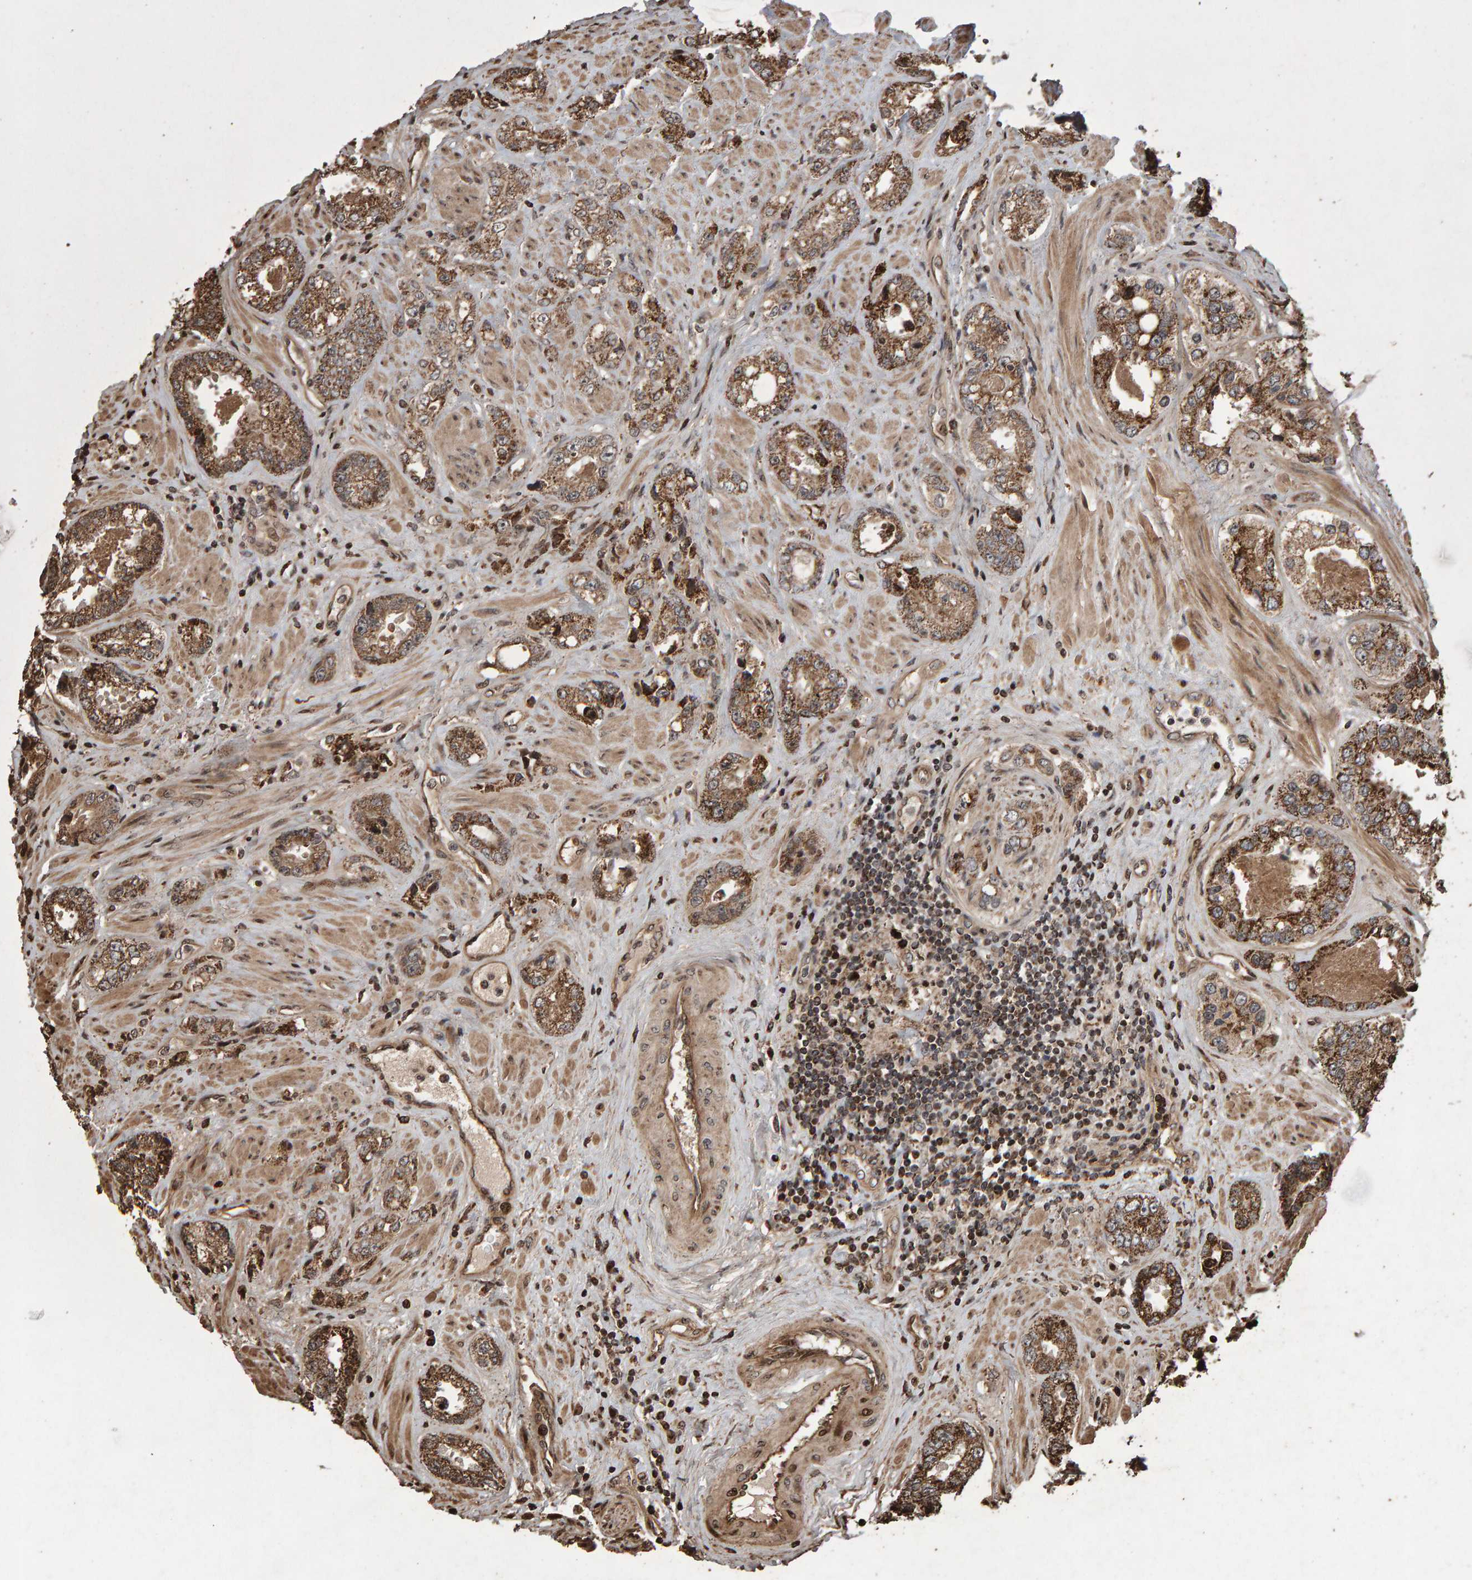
{"staining": {"intensity": "moderate", "quantity": ">75%", "location": "cytoplasmic/membranous"}, "tissue": "prostate cancer", "cell_type": "Tumor cells", "image_type": "cancer", "snomed": [{"axis": "morphology", "description": "Adenocarcinoma, High grade"}, {"axis": "topography", "description": "Prostate"}], "caption": "Brown immunohistochemical staining in human prostate cancer (high-grade adenocarcinoma) demonstrates moderate cytoplasmic/membranous staining in approximately >75% of tumor cells.", "gene": "OSBP2", "patient": {"sex": "male", "age": 61}}